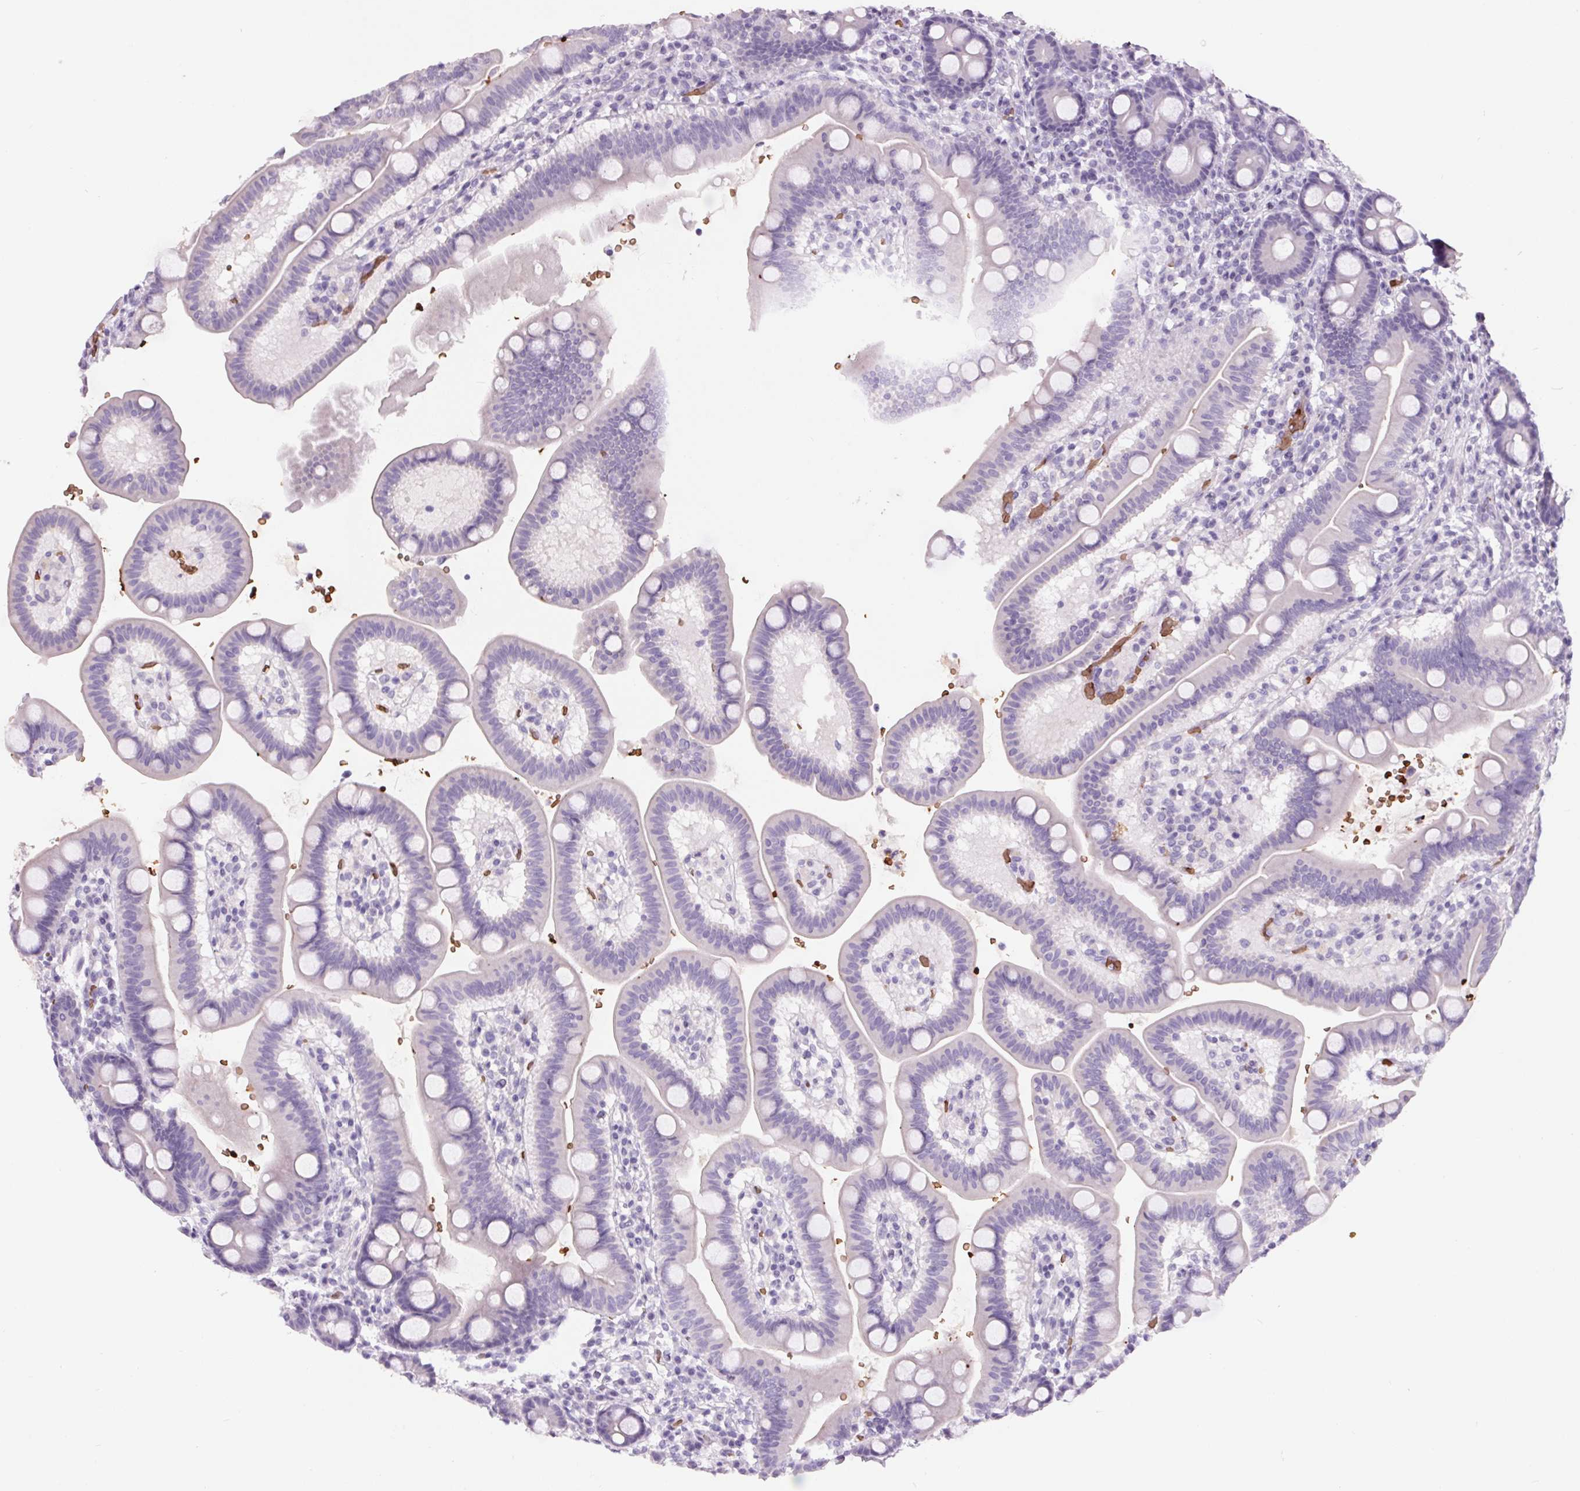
{"staining": {"intensity": "negative", "quantity": "none", "location": "none"}, "tissue": "duodenum", "cell_type": "Glandular cells", "image_type": "normal", "snomed": [{"axis": "morphology", "description": "Normal tissue, NOS"}, {"axis": "topography", "description": "Duodenum"}], "caption": "A high-resolution micrograph shows immunohistochemistry staining of unremarkable duodenum, which shows no significant expression in glandular cells.", "gene": "HBQ1", "patient": {"sex": "male", "age": 59}}